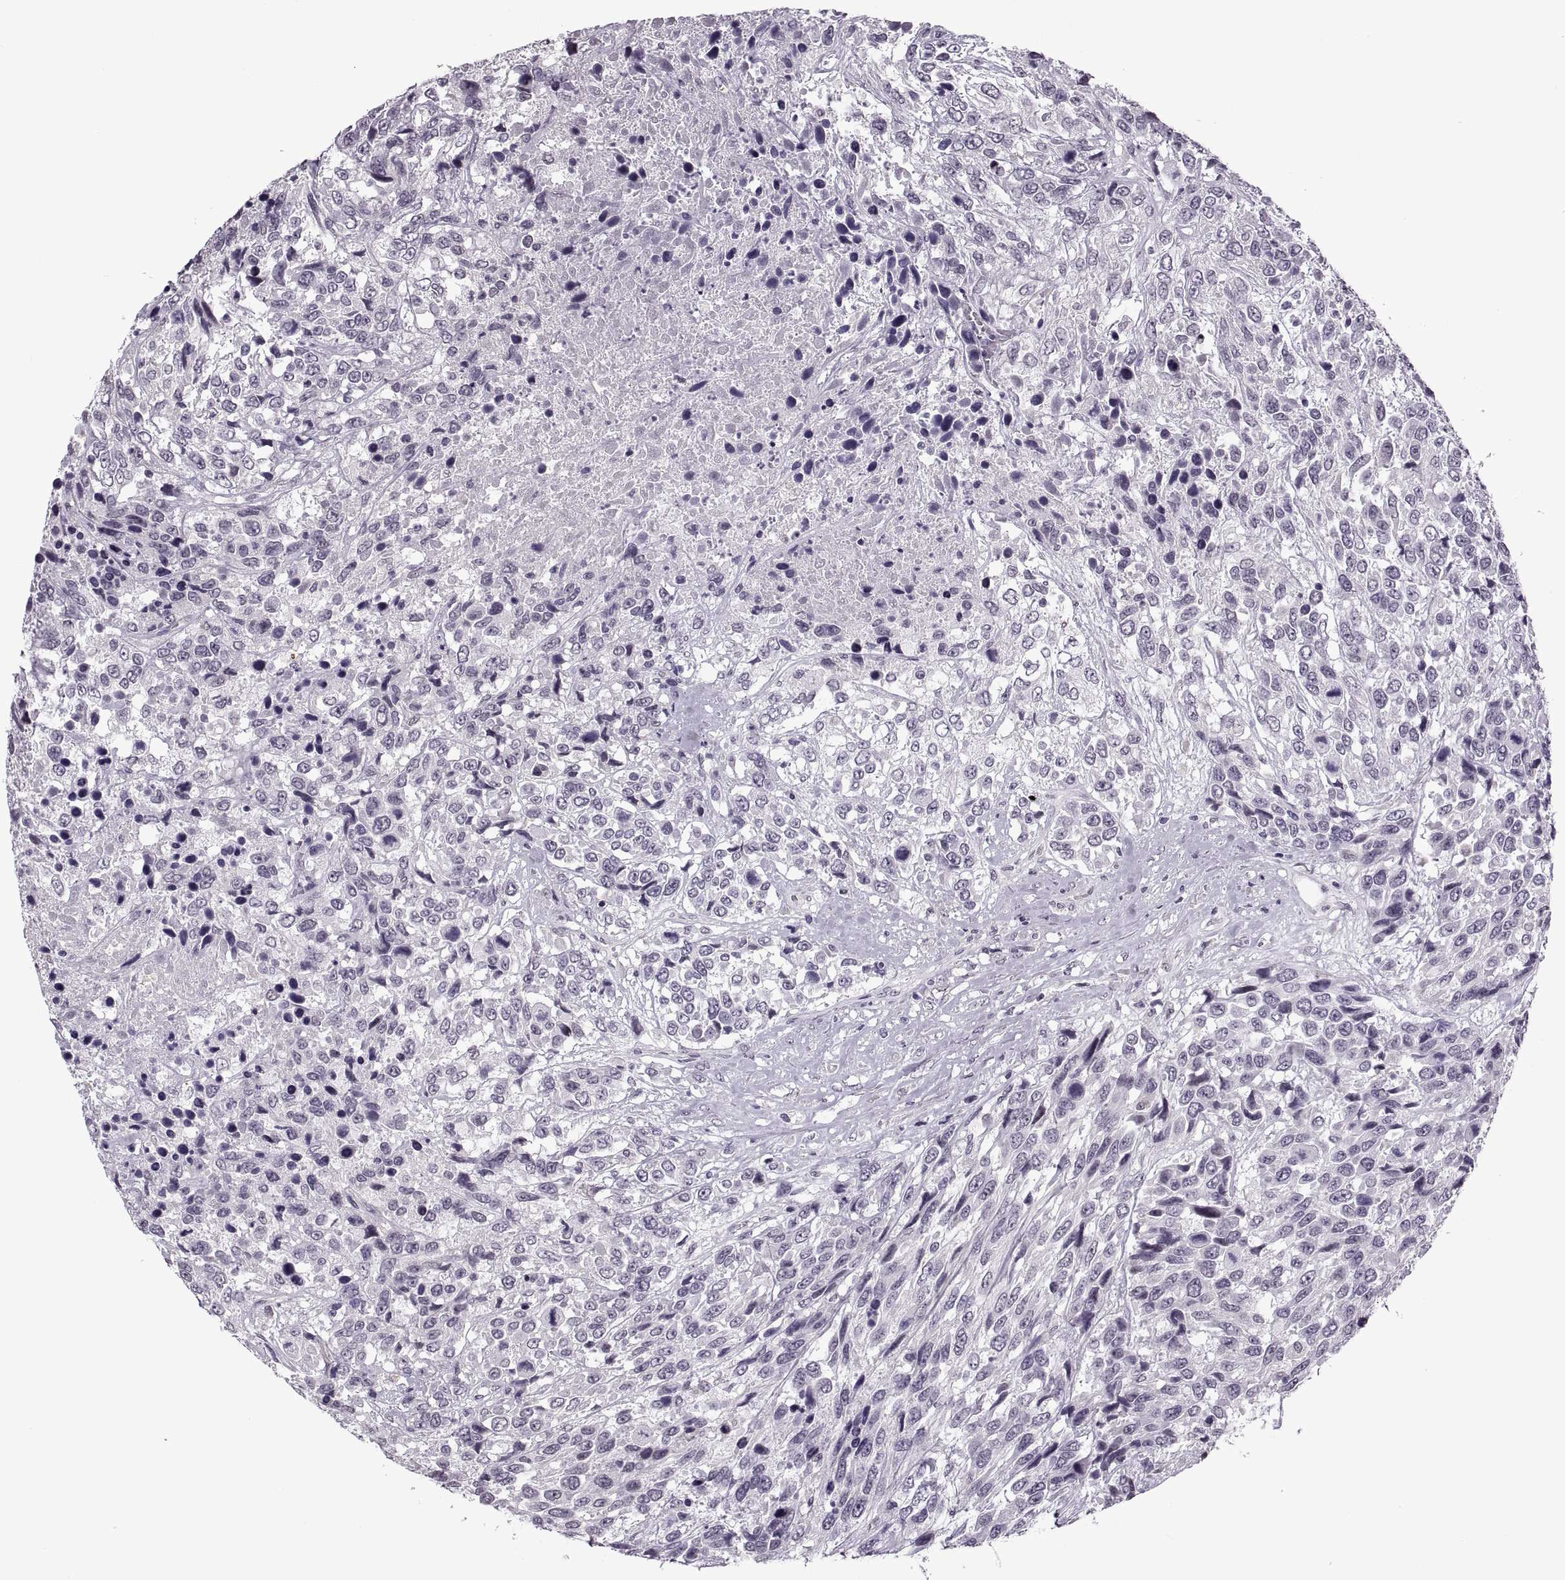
{"staining": {"intensity": "negative", "quantity": "none", "location": "none"}, "tissue": "urothelial cancer", "cell_type": "Tumor cells", "image_type": "cancer", "snomed": [{"axis": "morphology", "description": "Urothelial carcinoma, High grade"}, {"axis": "topography", "description": "Urinary bladder"}], "caption": "Image shows no protein positivity in tumor cells of high-grade urothelial carcinoma tissue.", "gene": "PRSS37", "patient": {"sex": "female", "age": 70}}